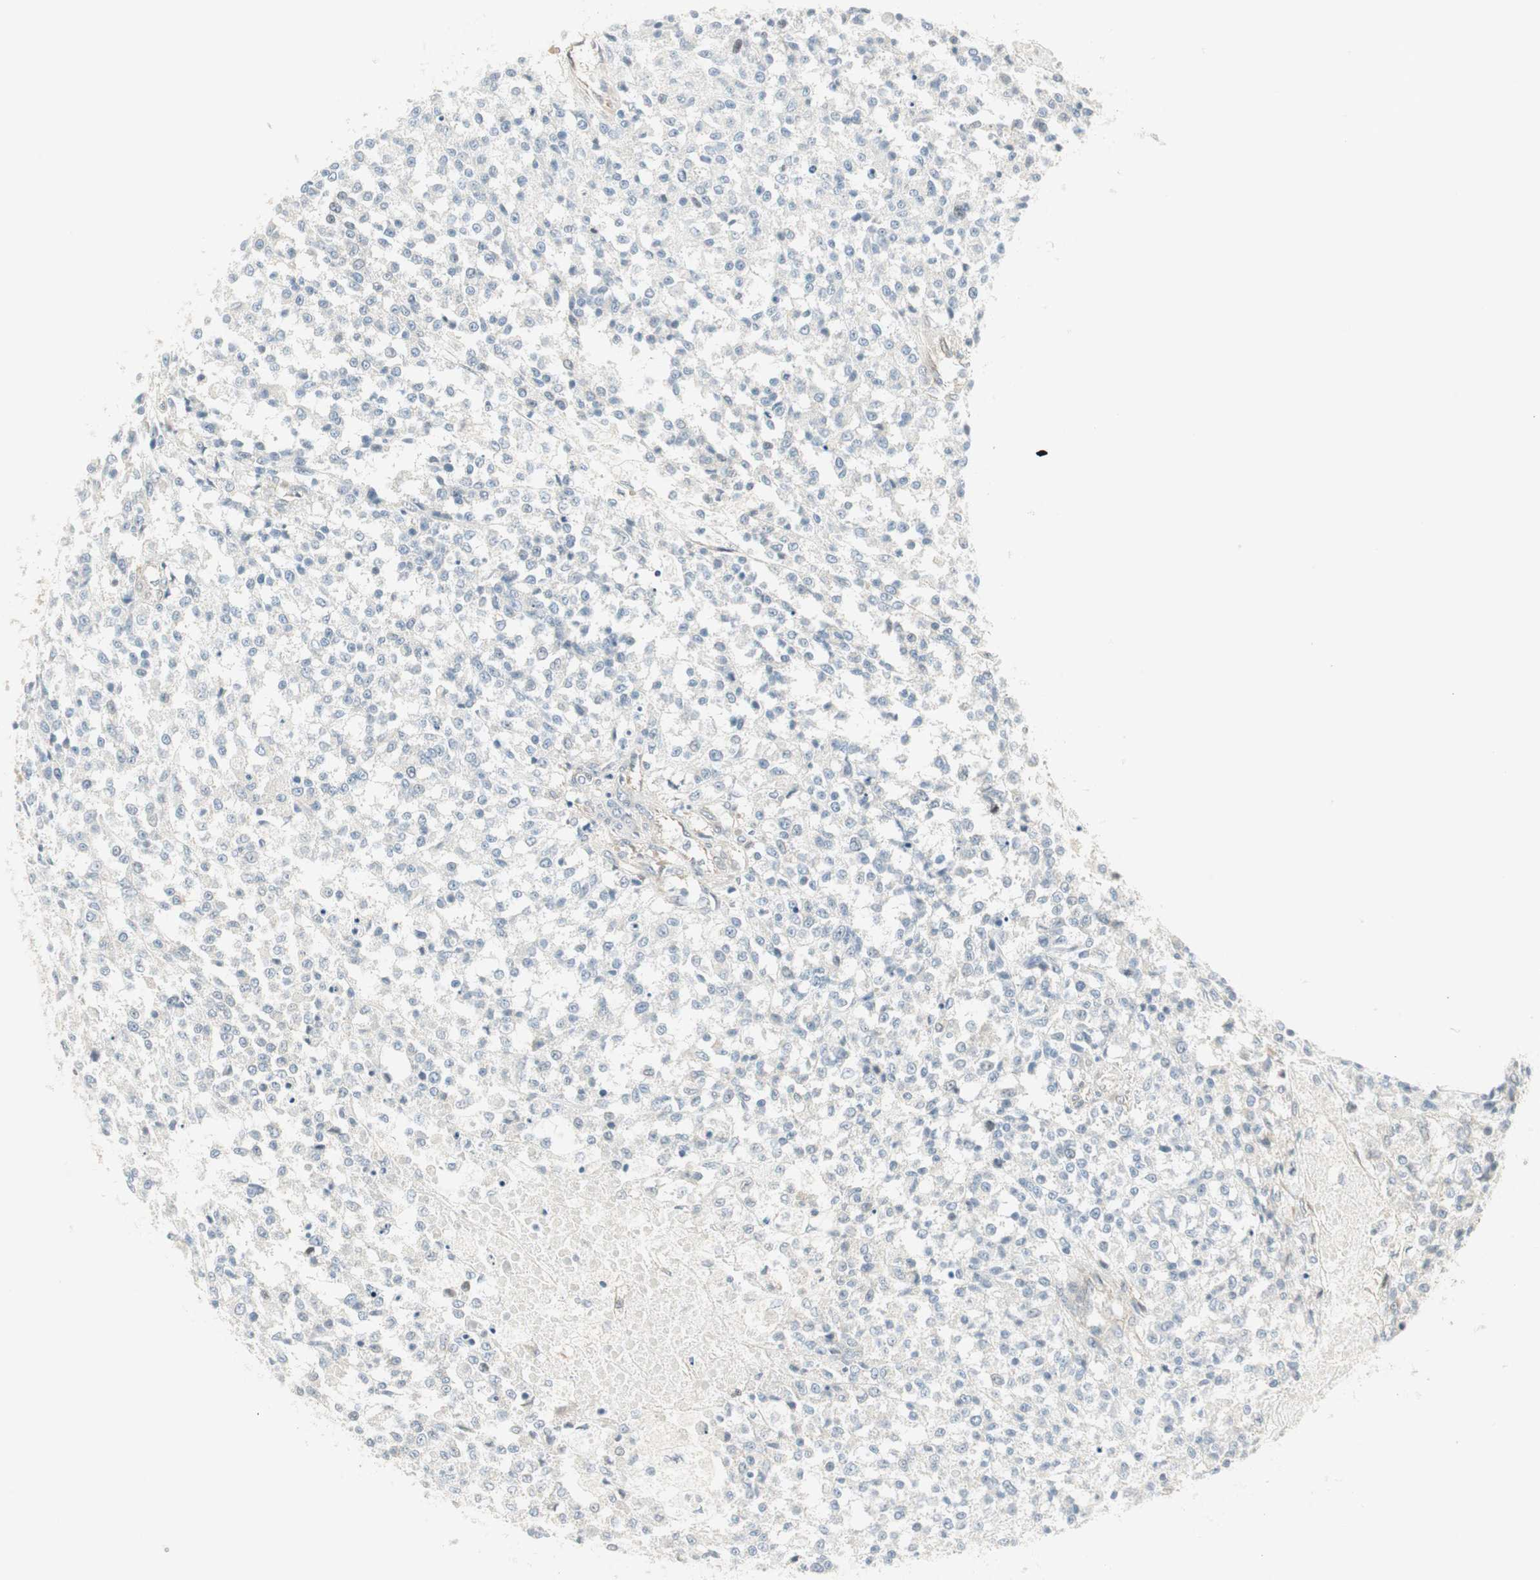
{"staining": {"intensity": "negative", "quantity": "none", "location": "none"}, "tissue": "testis cancer", "cell_type": "Tumor cells", "image_type": "cancer", "snomed": [{"axis": "morphology", "description": "Seminoma, NOS"}, {"axis": "topography", "description": "Testis"}], "caption": "IHC image of testis cancer (seminoma) stained for a protein (brown), which displays no expression in tumor cells.", "gene": "STON1-GTF2A1L", "patient": {"sex": "male", "age": 59}}